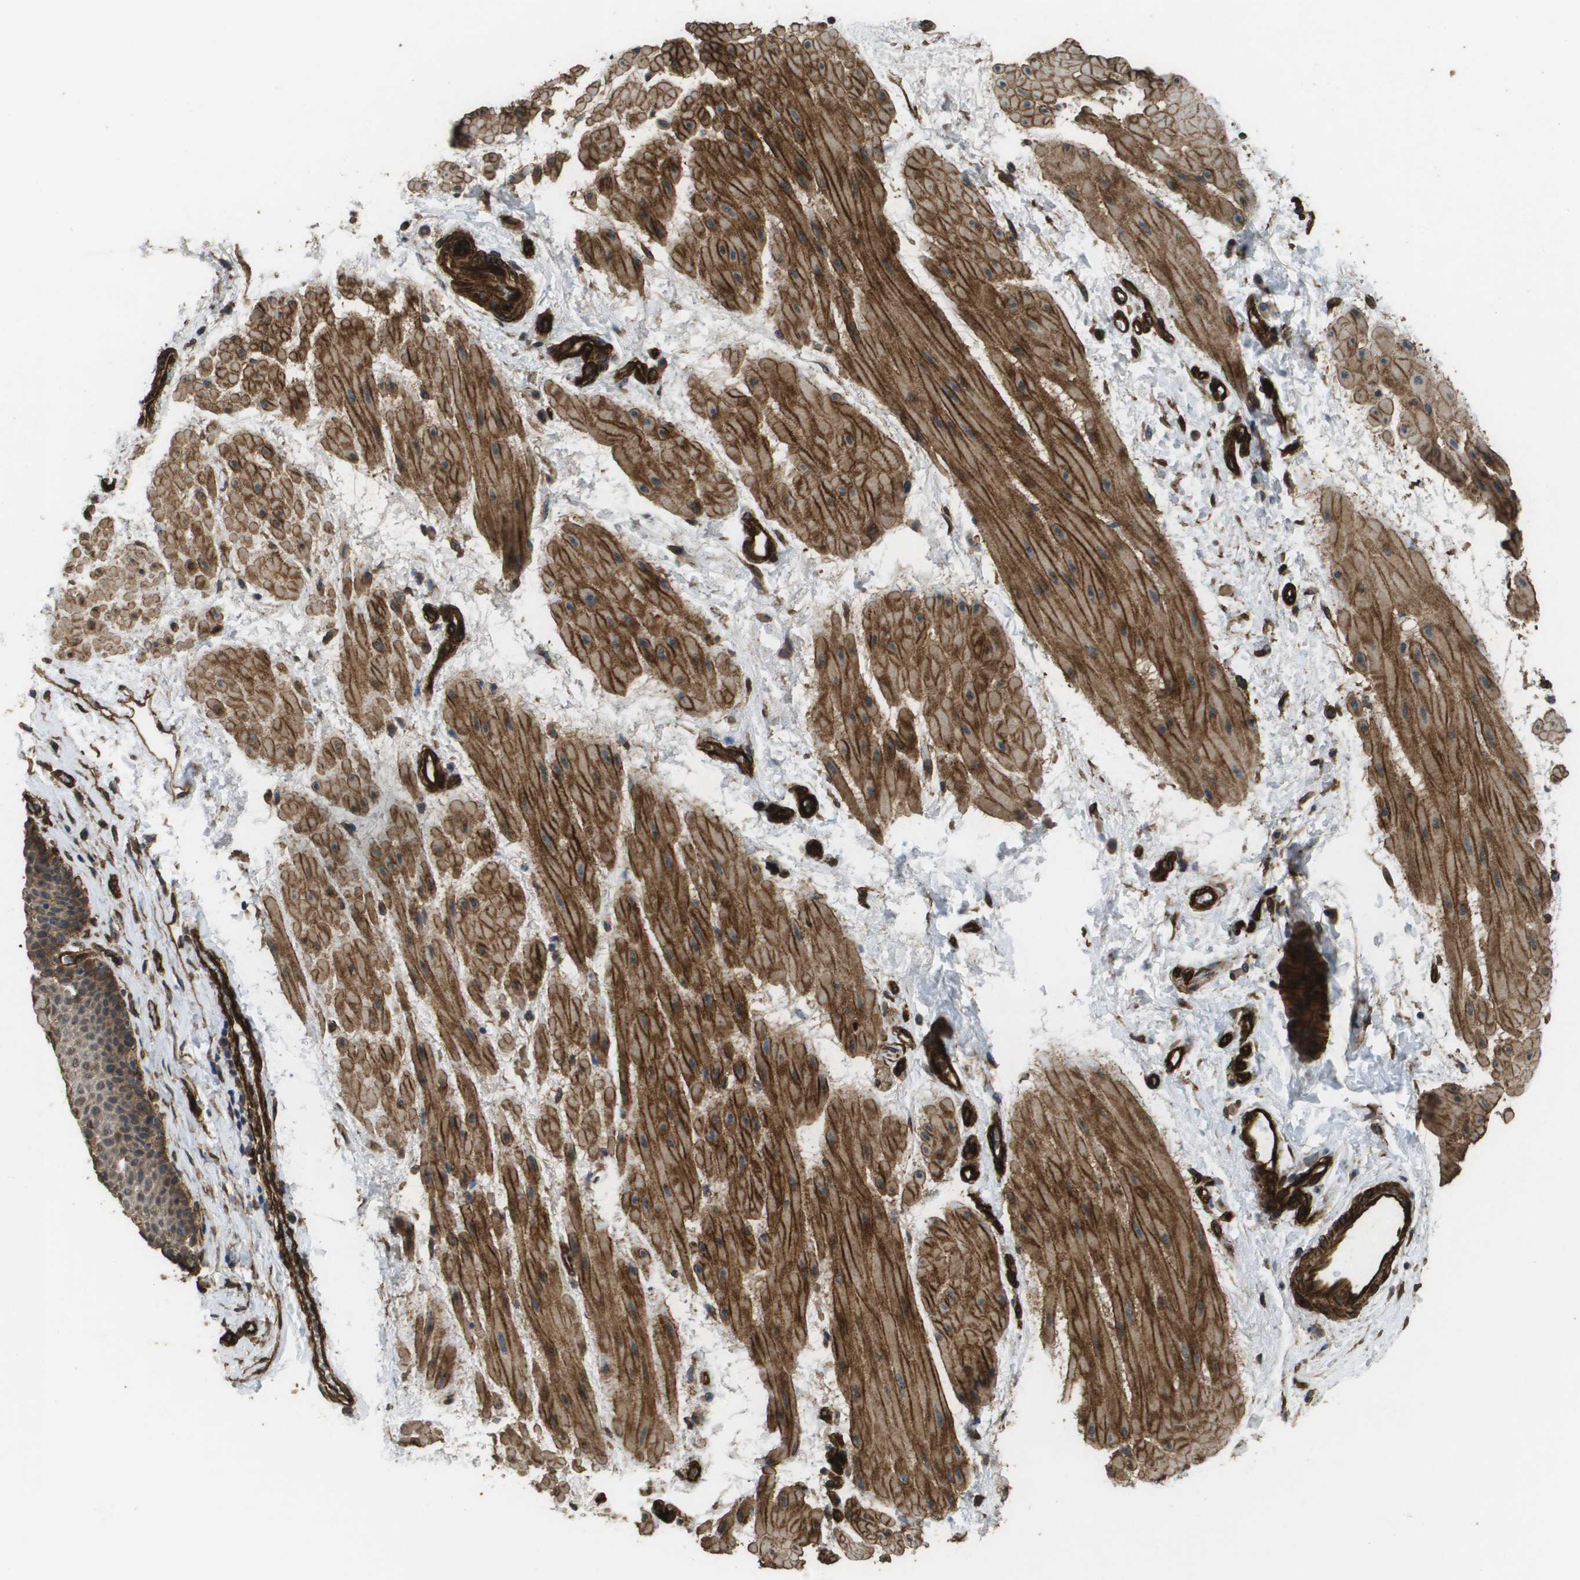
{"staining": {"intensity": "moderate", "quantity": "<25%", "location": "cytoplasmic/membranous"}, "tissue": "esophagus", "cell_type": "Squamous epithelial cells", "image_type": "normal", "snomed": [{"axis": "morphology", "description": "Normal tissue, NOS"}, {"axis": "topography", "description": "Esophagus"}], "caption": "Immunohistochemistry (IHC) staining of normal esophagus, which shows low levels of moderate cytoplasmic/membranous expression in about <25% of squamous epithelial cells indicating moderate cytoplasmic/membranous protein positivity. The staining was performed using DAB (brown) for protein detection and nuclei were counterstained in hematoxylin (blue).", "gene": "AAMP", "patient": {"sex": "male", "age": 48}}